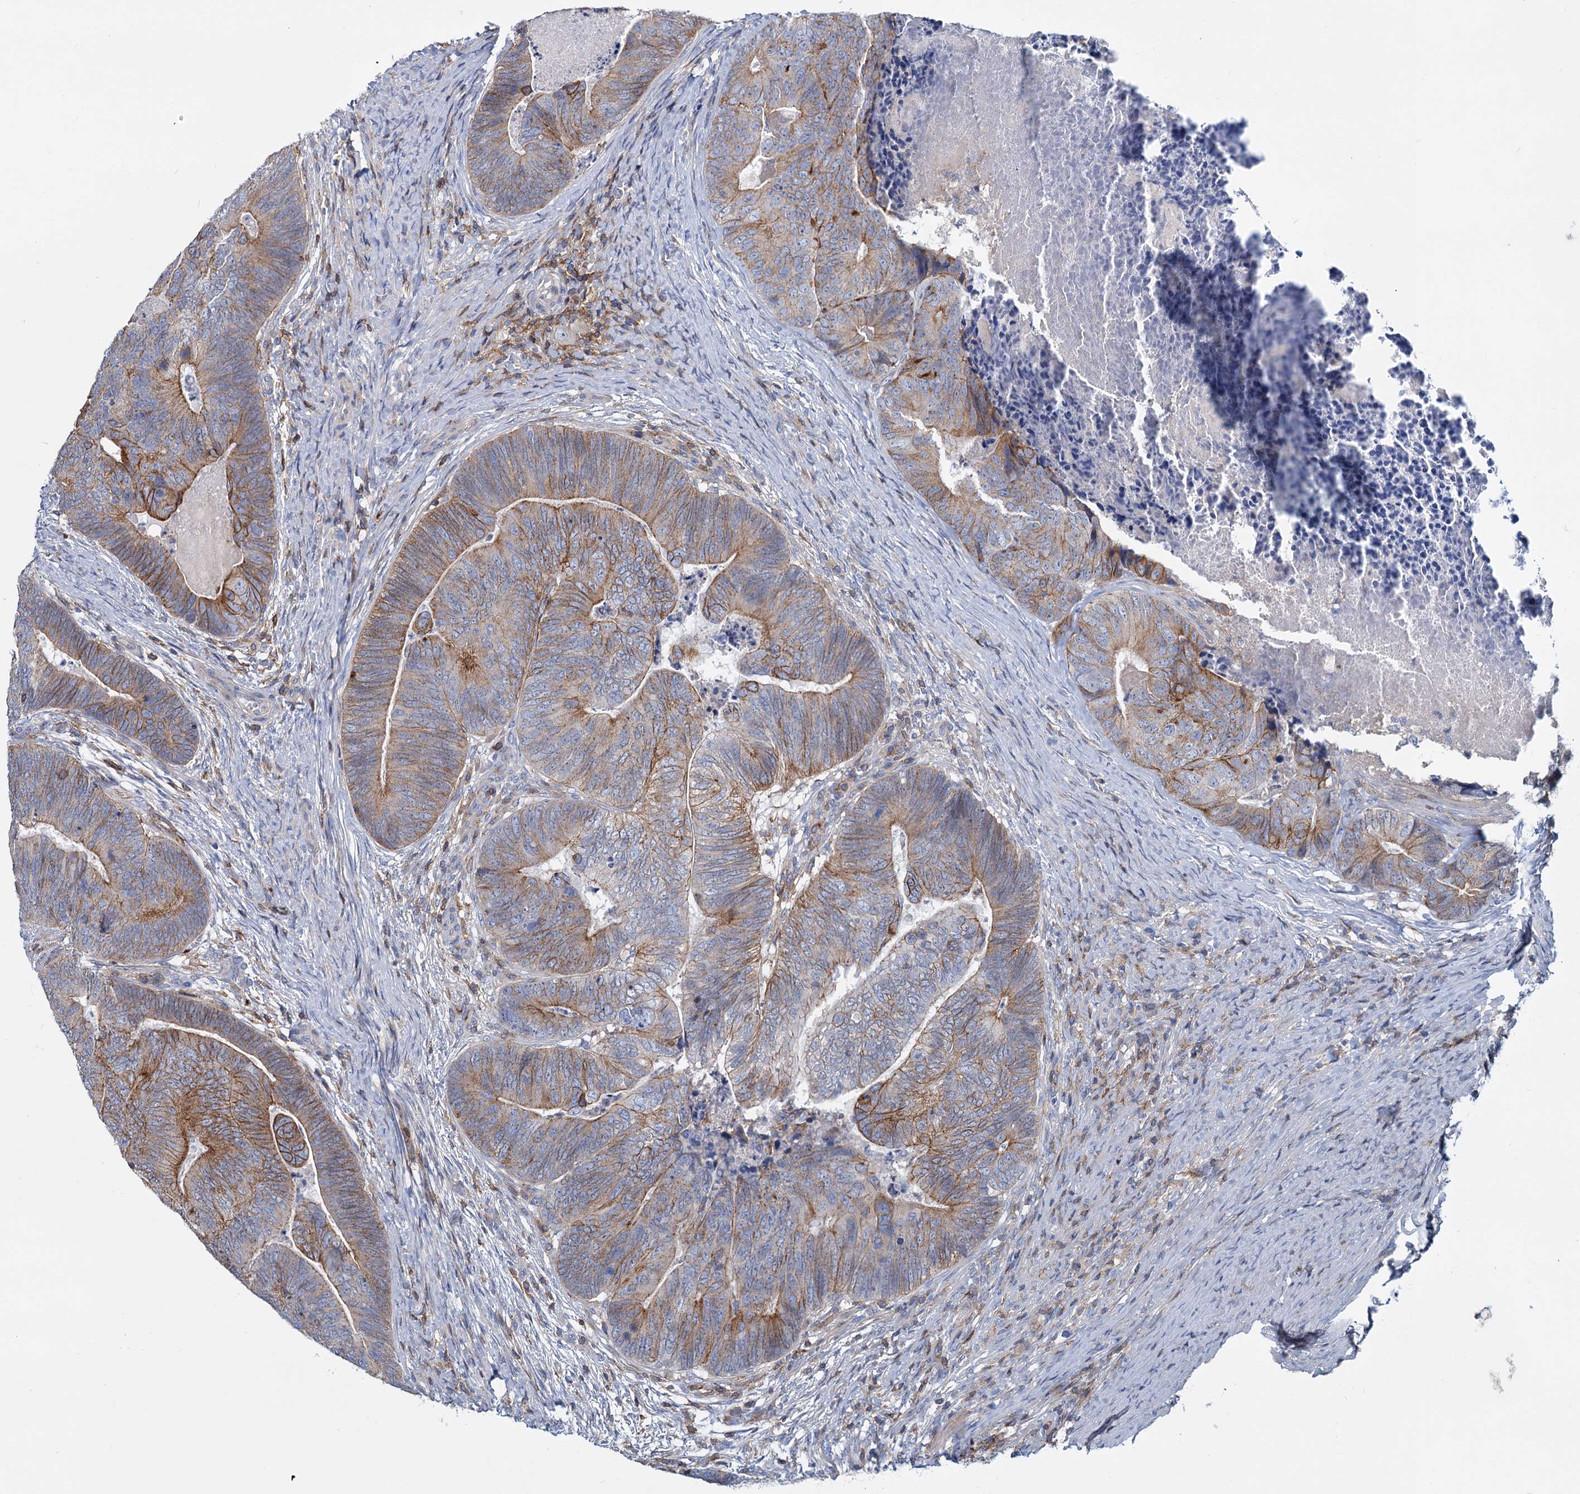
{"staining": {"intensity": "moderate", "quantity": ">75%", "location": "cytoplasmic/membranous"}, "tissue": "colorectal cancer", "cell_type": "Tumor cells", "image_type": "cancer", "snomed": [{"axis": "morphology", "description": "Adenocarcinoma, NOS"}, {"axis": "topography", "description": "Colon"}], "caption": "Human colorectal cancer (adenocarcinoma) stained with a protein marker demonstrates moderate staining in tumor cells.", "gene": "LRCH4", "patient": {"sex": "female", "age": 67}}